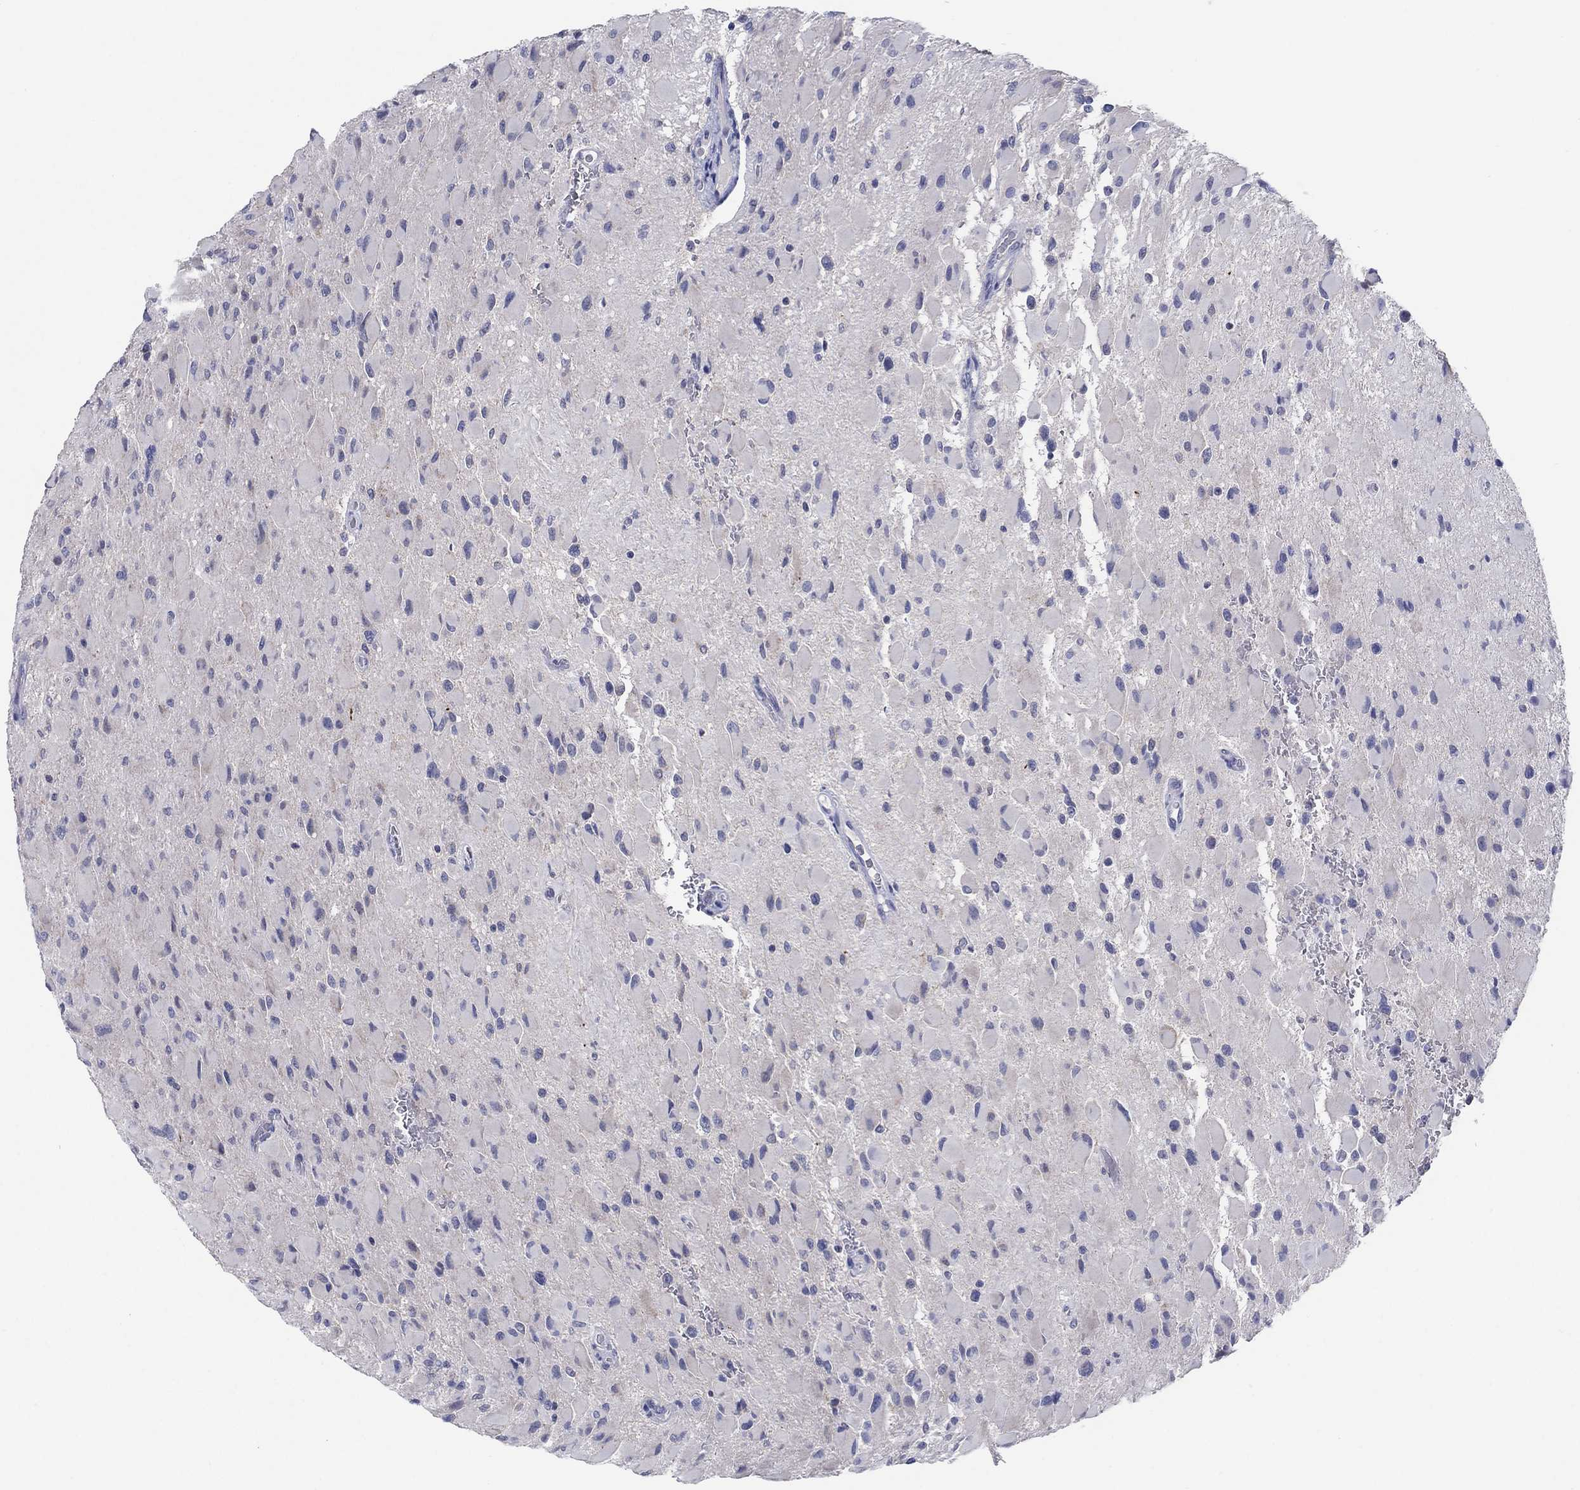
{"staining": {"intensity": "negative", "quantity": "none", "location": "none"}, "tissue": "glioma", "cell_type": "Tumor cells", "image_type": "cancer", "snomed": [{"axis": "morphology", "description": "Glioma, malignant, High grade"}, {"axis": "topography", "description": "Cerebral cortex"}], "caption": "This is an immunohistochemistry (IHC) histopathology image of malignant glioma (high-grade). There is no expression in tumor cells.", "gene": "FER1L6", "patient": {"sex": "female", "age": 36}}